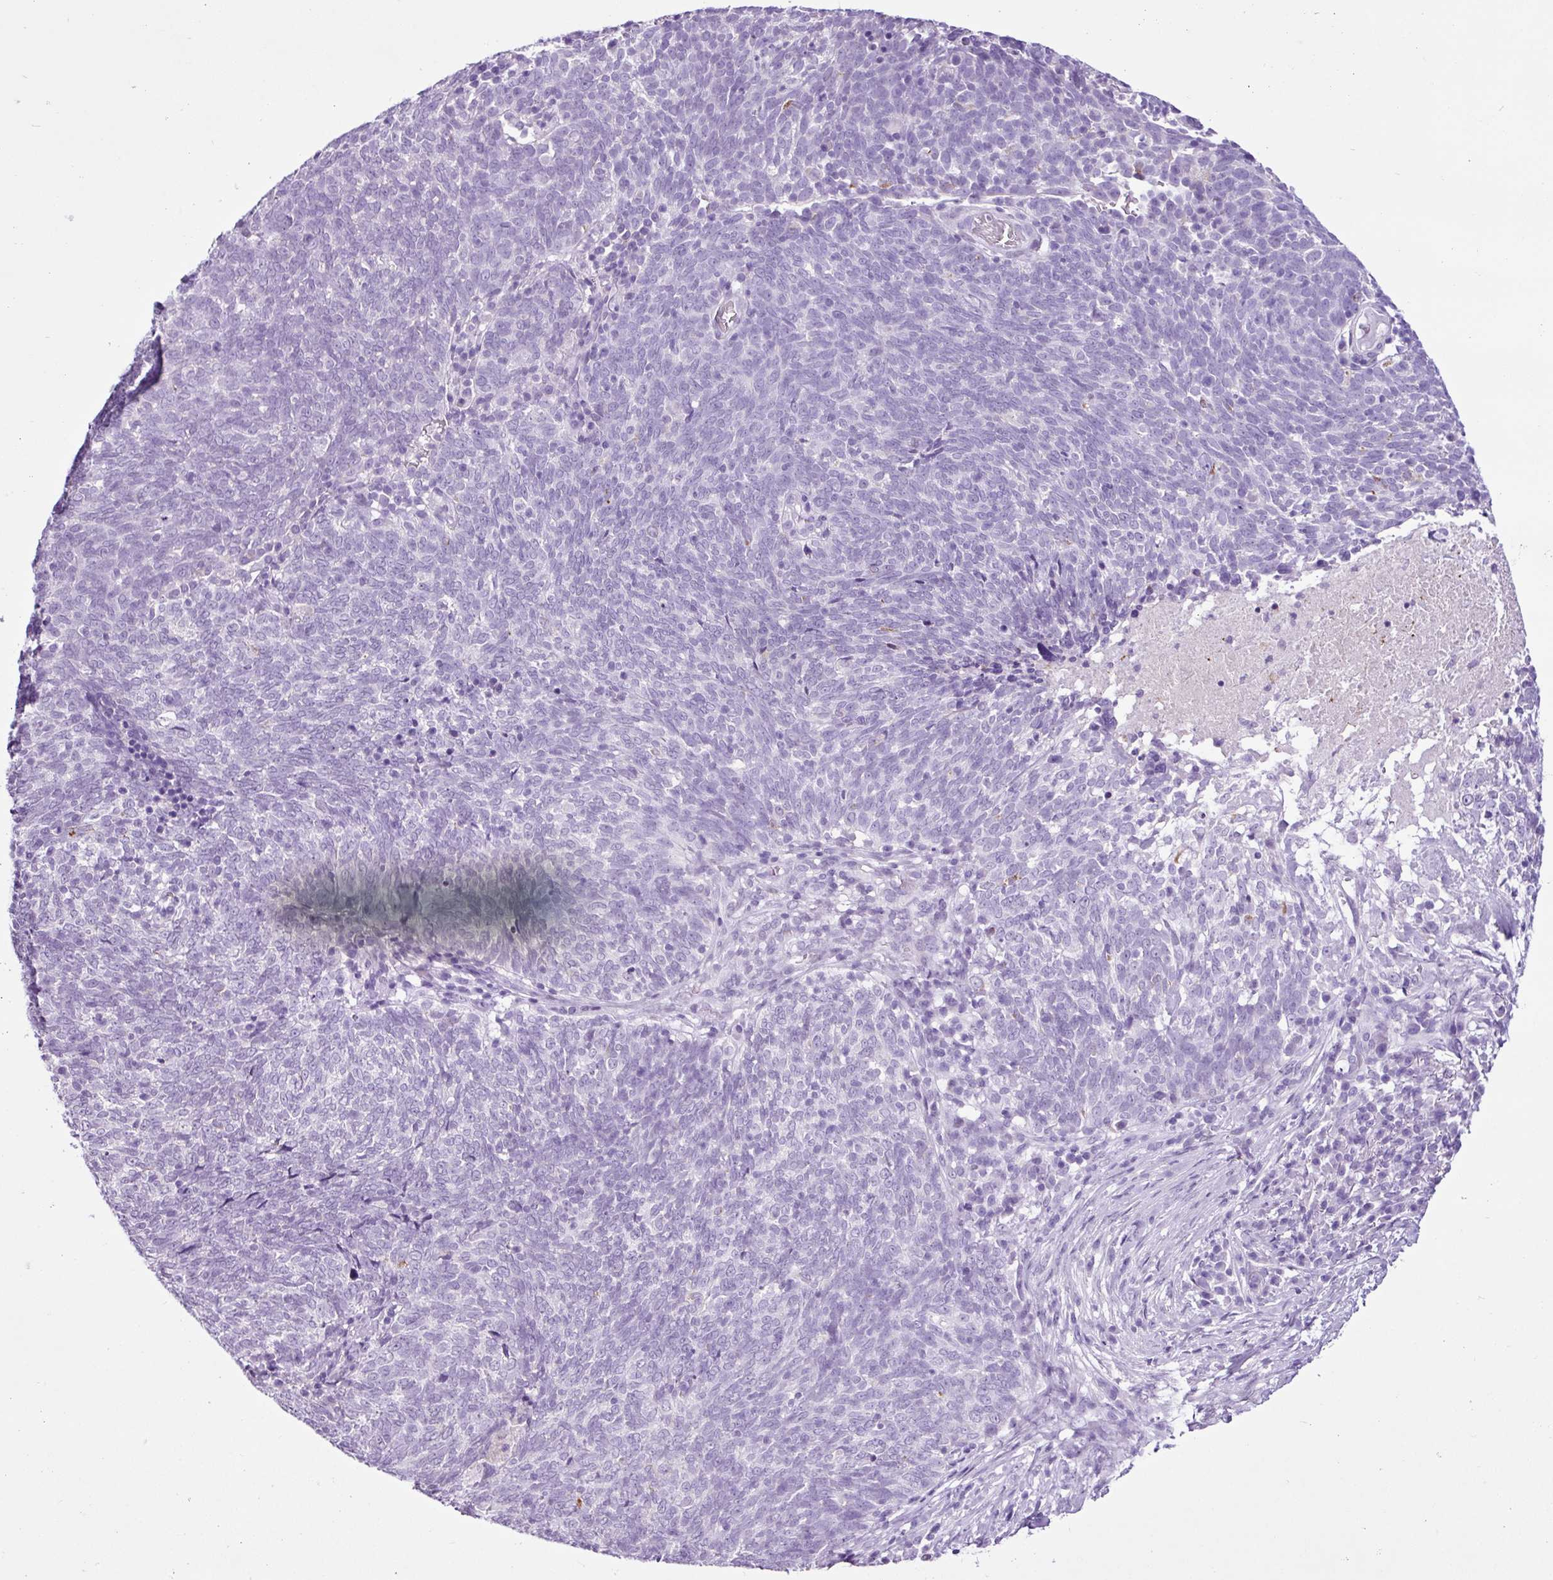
{"staining": {"intensity": "negative", "quantity": "none", "location": "none"}, "tissue": "lung cancer", "cell_type": "Tumor cells", "image_type": "cancer", "snomed": [{"axis": "morphology", "description": "Squamous cell carcinoma, NOS"}, {"axis": "topography", "description": "Lung"}], "caption": "Immunohistochemistry of human lung cancer (squamous cell carcinoma) demonstrates no expression in tumor cells.", "gene": "PGR", "patient": {"sex": "female", "age": 72}}